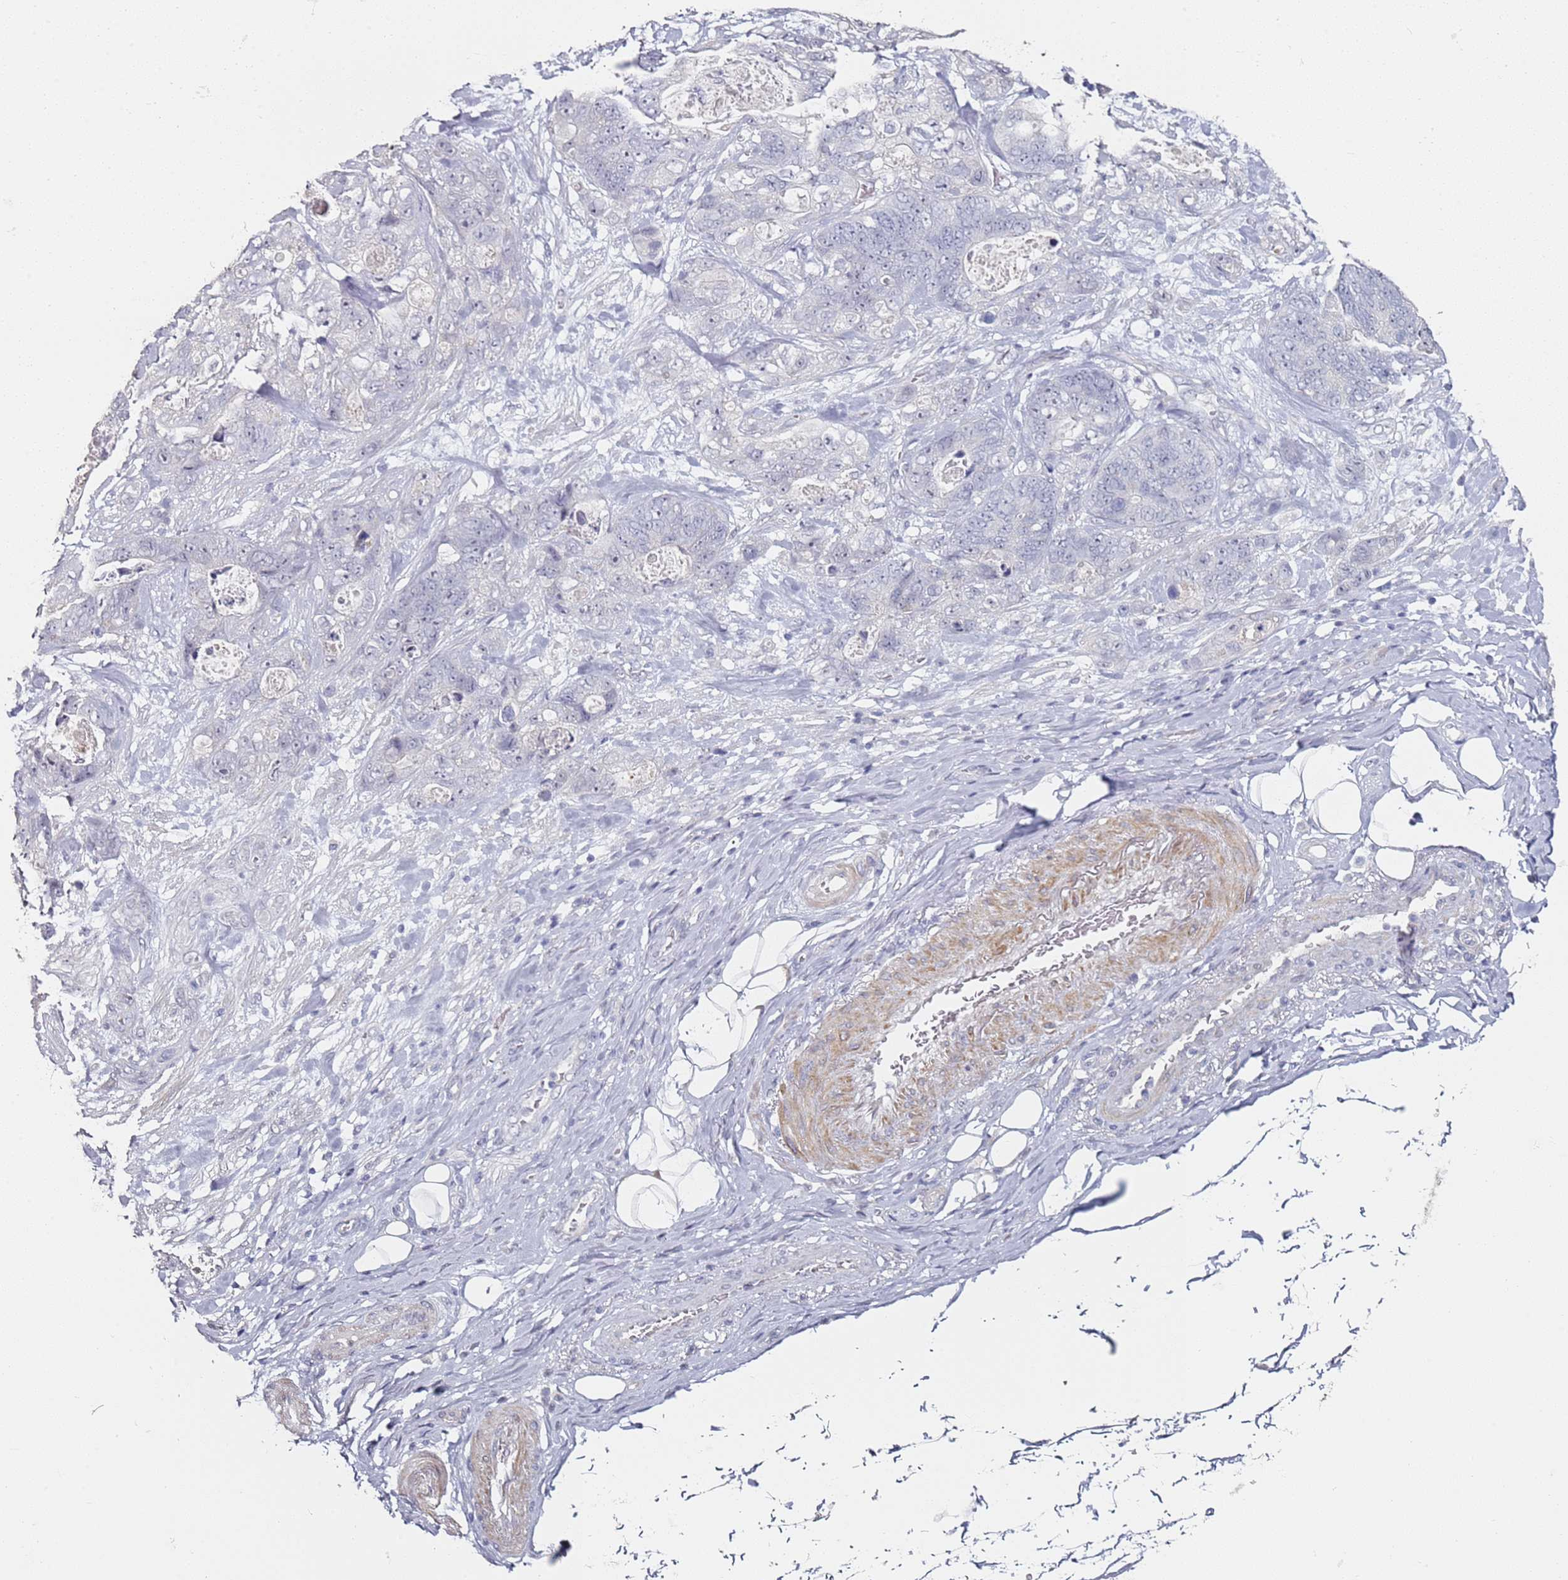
{"staining": {"intensity": "negative", "quantity": "none", "location": "none"}, "tissue": "stomach cancer", "cell_type": "Tumor cells", "image_type": "cancer", "snomed": [{"axis": "morphology", "description": "Normal tissue, NOS"}, {"axis": "morphology", "description": "Adenocarcinoma, NOS"}, {"axis": "topography", "description": "Stomach"}], "caption": "Tumor cells are negative for protein expression in human stomach cancer (adenocarcinoma).", "gene": "DNAH11", "patient": {"sex": "female", "age": 89}}